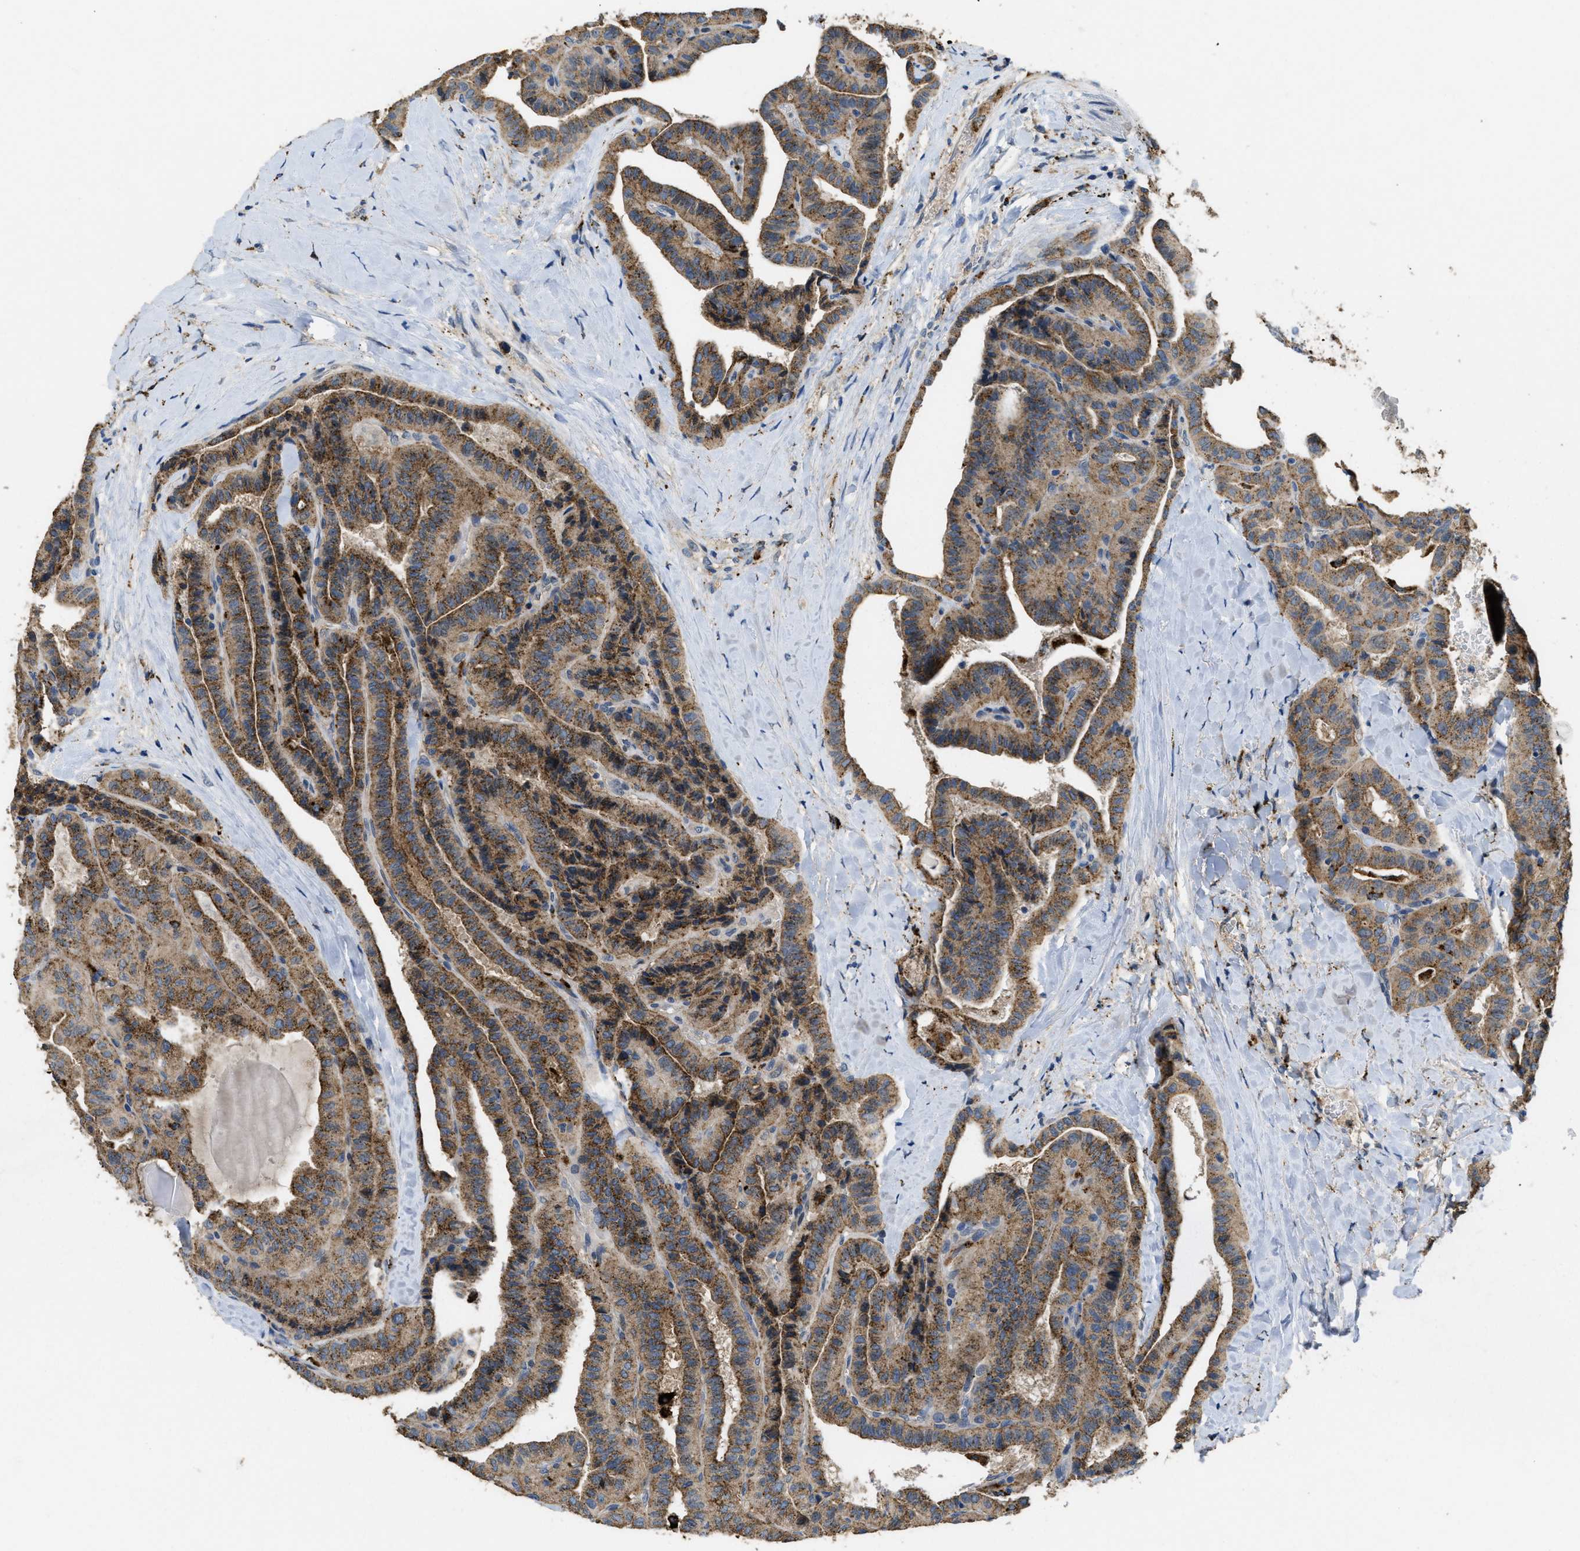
{"staining": {"intensity": "moderate", "quantity": ">75%", "location": "cytoplasmic/membranous"}, "tissue": "thyroid cancer", "cell_type": "Tumor cells", "image_type": "cancer", "snomed": [{"axis": "morphology", "description": "Papillary adenocarcinoma, NOS"}, {"axis": "topography", "description": "Thyroid gland"}], "caption": "Thyroid papillary adenocarcinoma was stained to show a protein in brown. There is medium levels of moderate cytoplasmic/membranous expression in about >75% of tumor cells.", "gene": "BMPR2", "patient": {"sex": "male", "age": 77}}